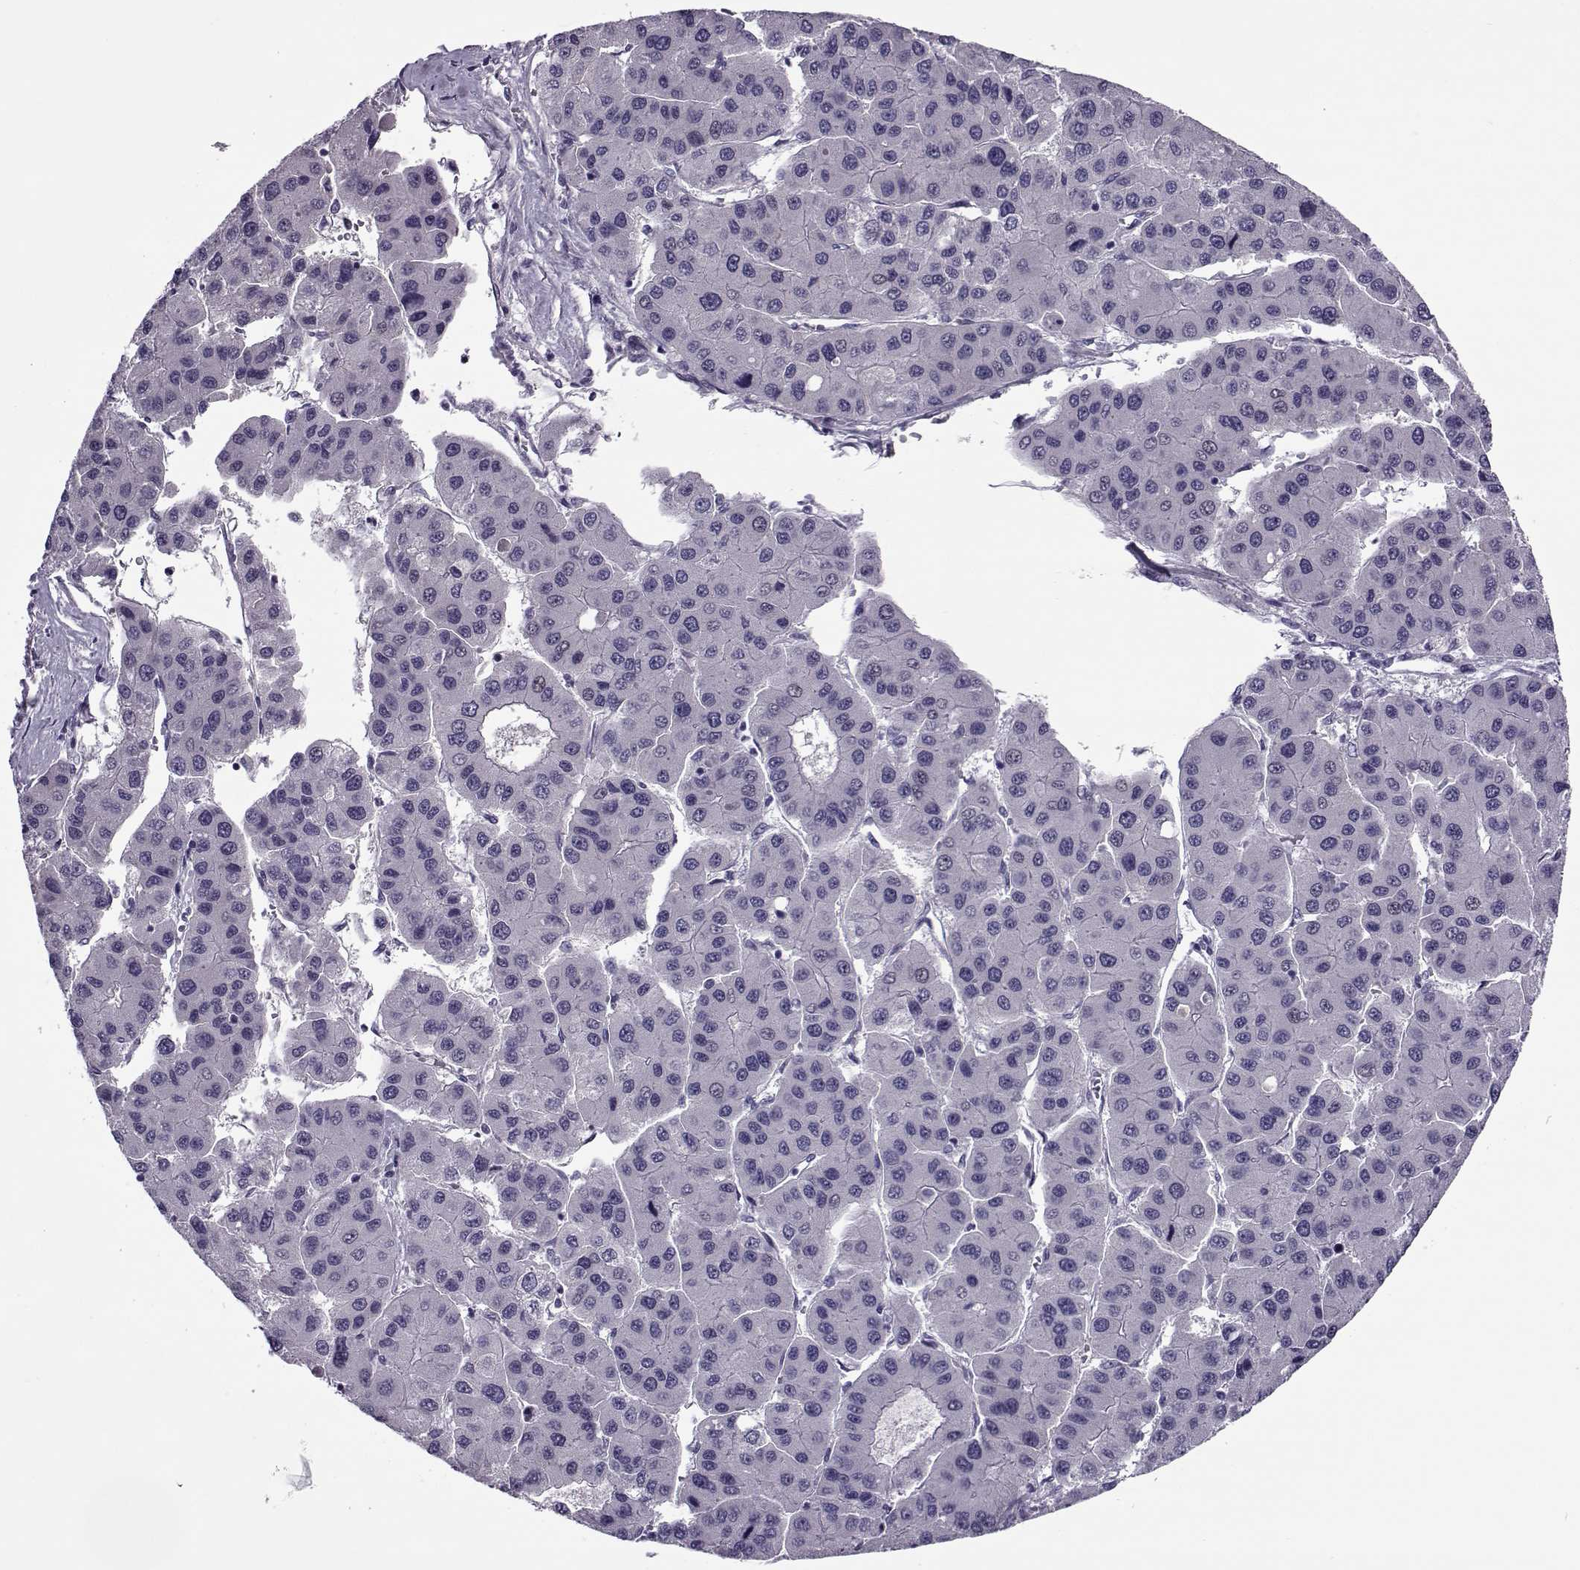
{"staining": {"intensity": "weak", "quantity": "<25%", "location": "nuclear"}, "tissue": "liver cancer", "cell_type": "Tumor cells", "image_type": "cancer", "snomed": [{"axis": "morphology", "description": "Carcinoma, Hepatocellular, NOS"}, {"axis": "topography", "description": "Liver"}], "caption": "Immunohistochemistry photomicrograph of hepatocellular carcinoma (liver) stained for a protein (brown), which shows no staining in tumor cells.", "gene": "OIP5", "patient": {"sex": "male", "age": 73}}